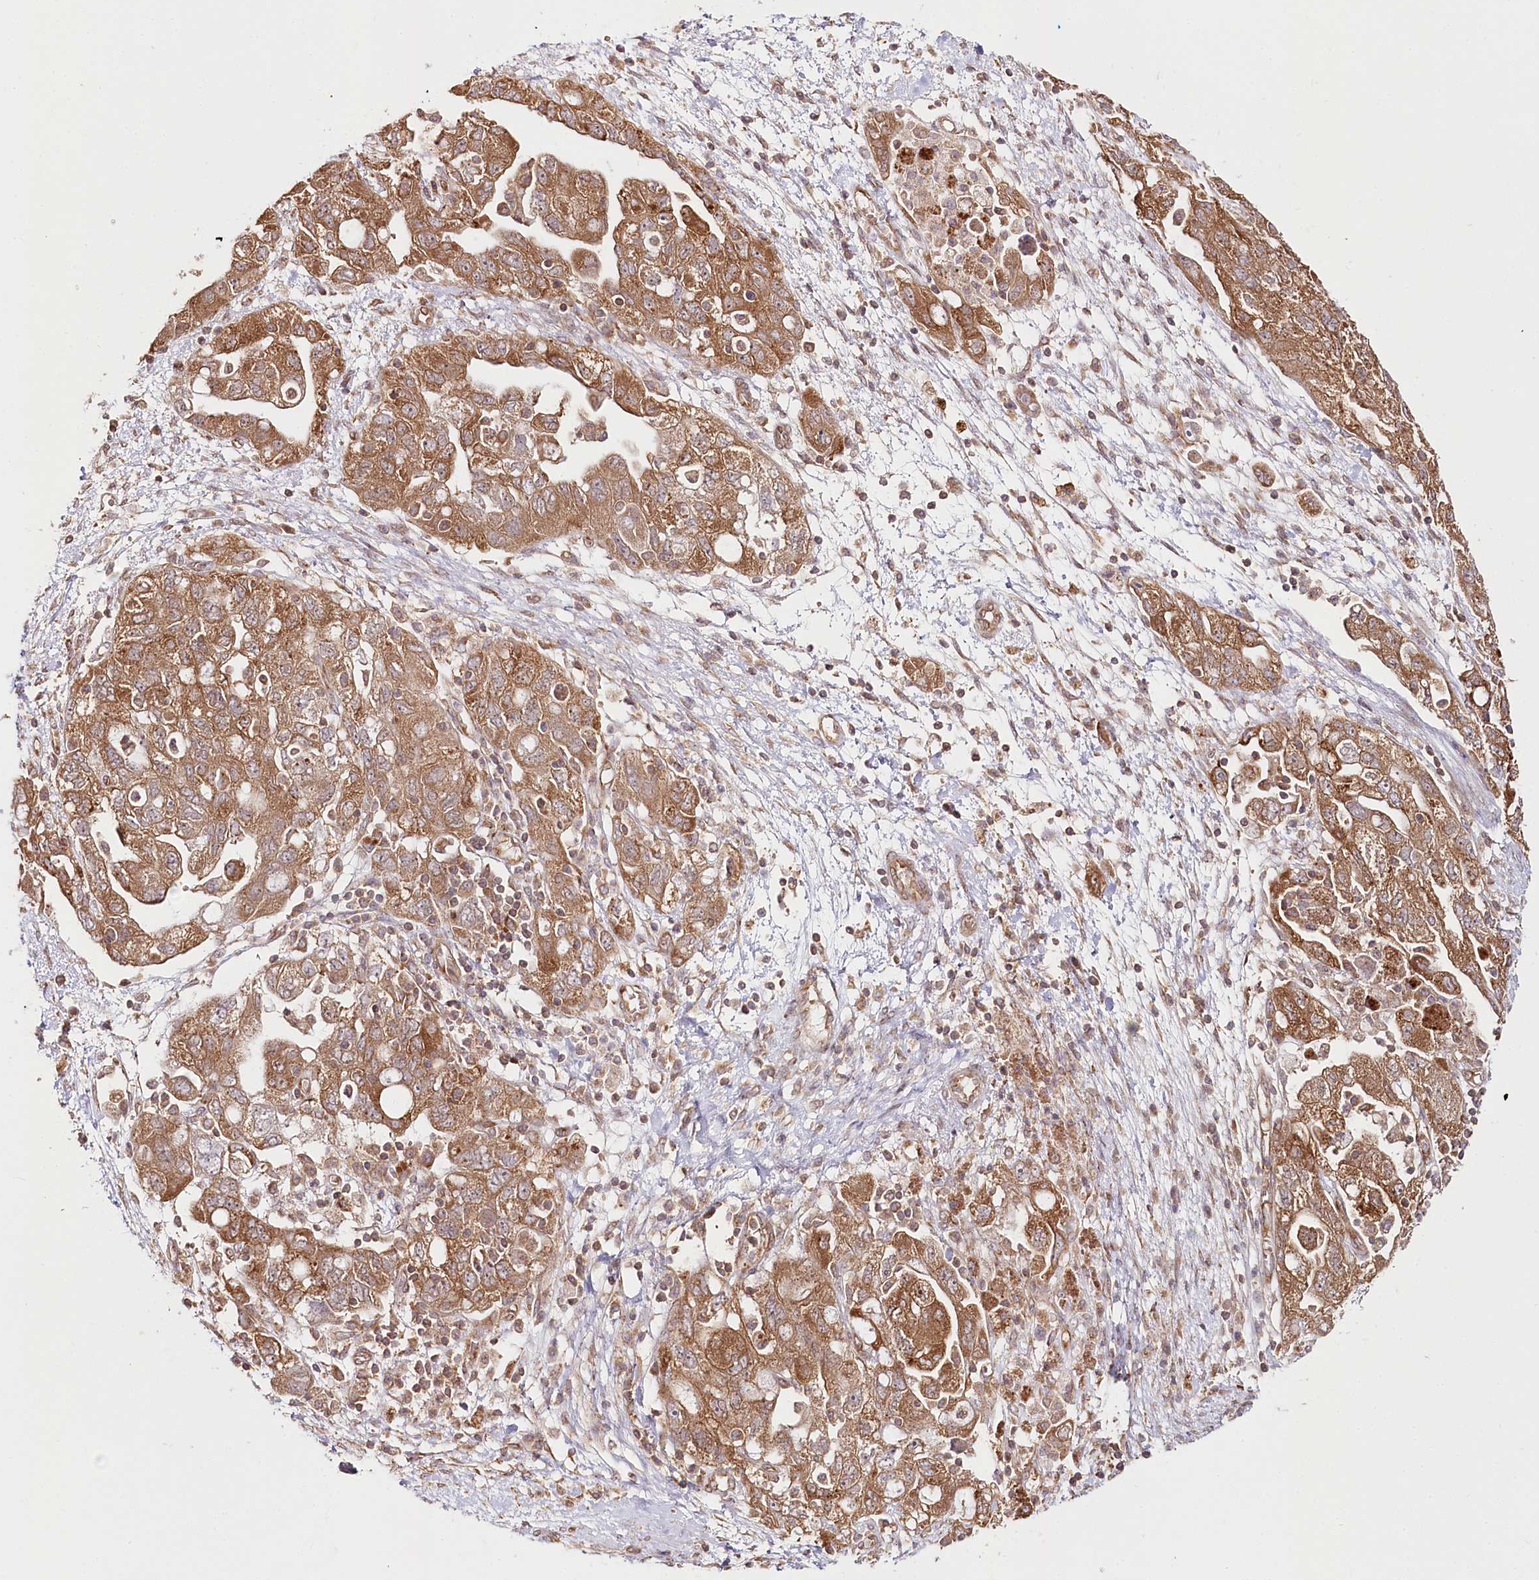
{"staining": {"intensity": "moderate", "quantity": ">75%", "location": "cytoplasmic/membranous"}, "tissue": "ovarian cancer", "cell_type": "Tumor cells", "image_type": "cancer", "snomed": [{"axis": "morphology", "description": "Carcinoma, NOS"}, {"axis": "morphology", "description": "Cystadenocarcinoma, serous, NOS"}, {"axis": "topography", "description": "Ovary"}], "caption": "Protein analysis of ovarian serous cystadenocarcinoma tissue demonstrates moderate cytoplasmic/membranous positivity in about >75% of tumor cells.", "gene": "OTUD4", "patient": {"sex": "female", "age": 69}}